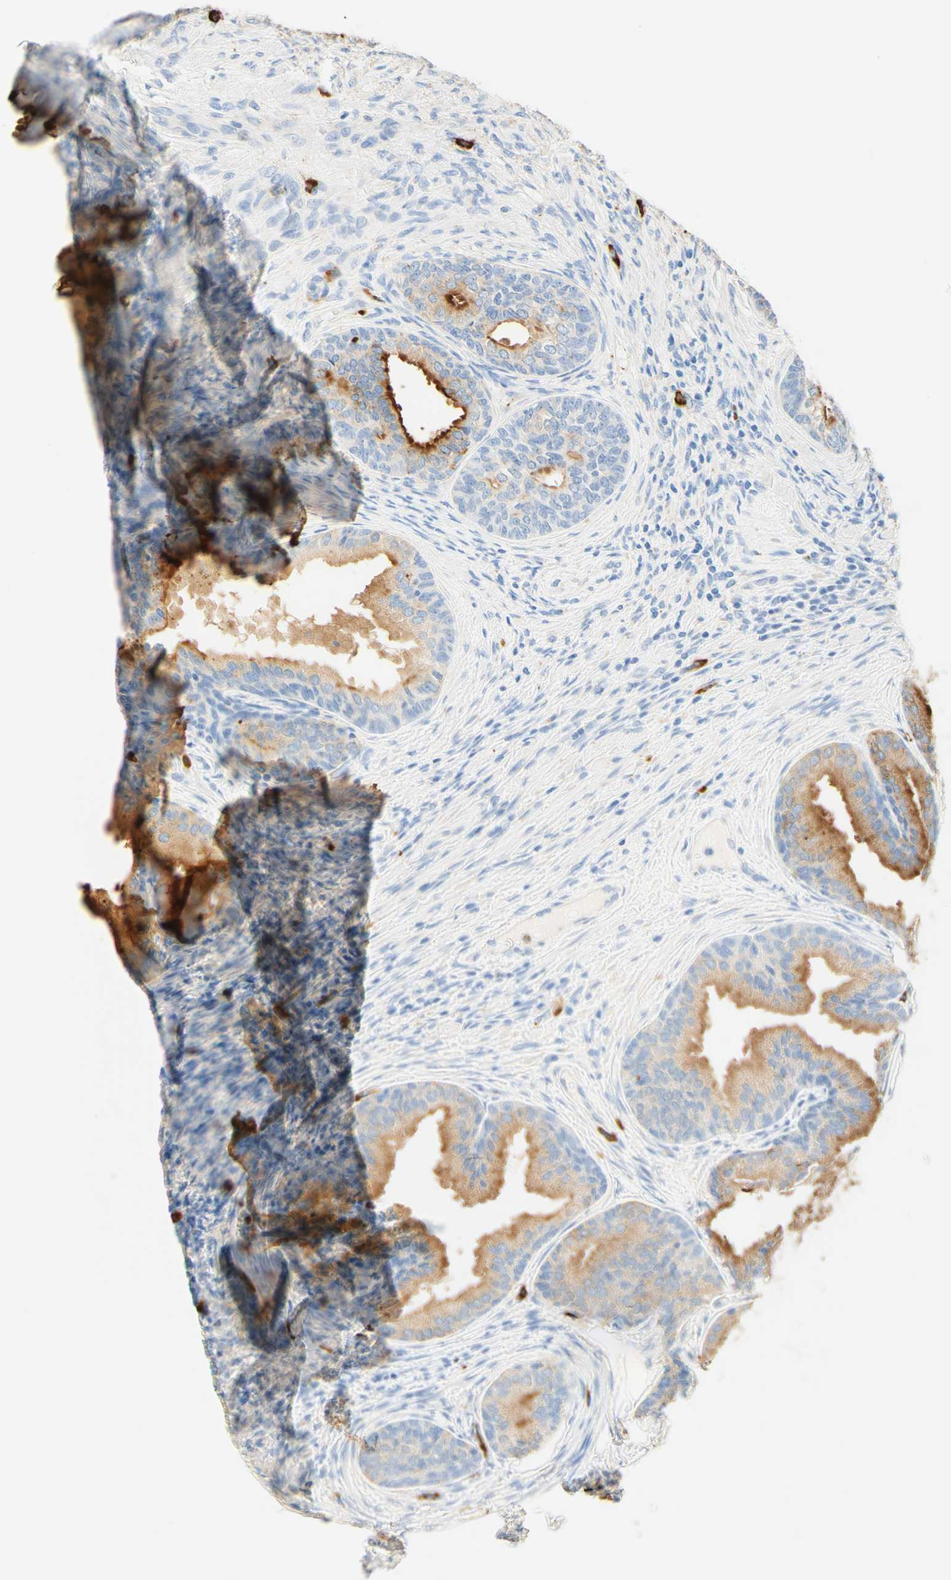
{"staining": {"intensity": "moderate", "quantity": "25%-75%", "location": "cytoplasmic/membranous"}, "tissue": "prostate", "cell_type": "Glandular cells", "image_type": "normal", "snomed": [{"axis": "morphology", "description": "Normal tissue, NOS"}, {"axis": "topography", "description": "Prostate"}], "caption": "Immunohistochemistry (IHC) (DAB) staining of unremarkable prostate reveals moderate cytoplasmic/membranous protein expression in approximately 25%-75% of glandular cells.", "gene": "CD63", "patient": {"sex": "male", "age": 76}}